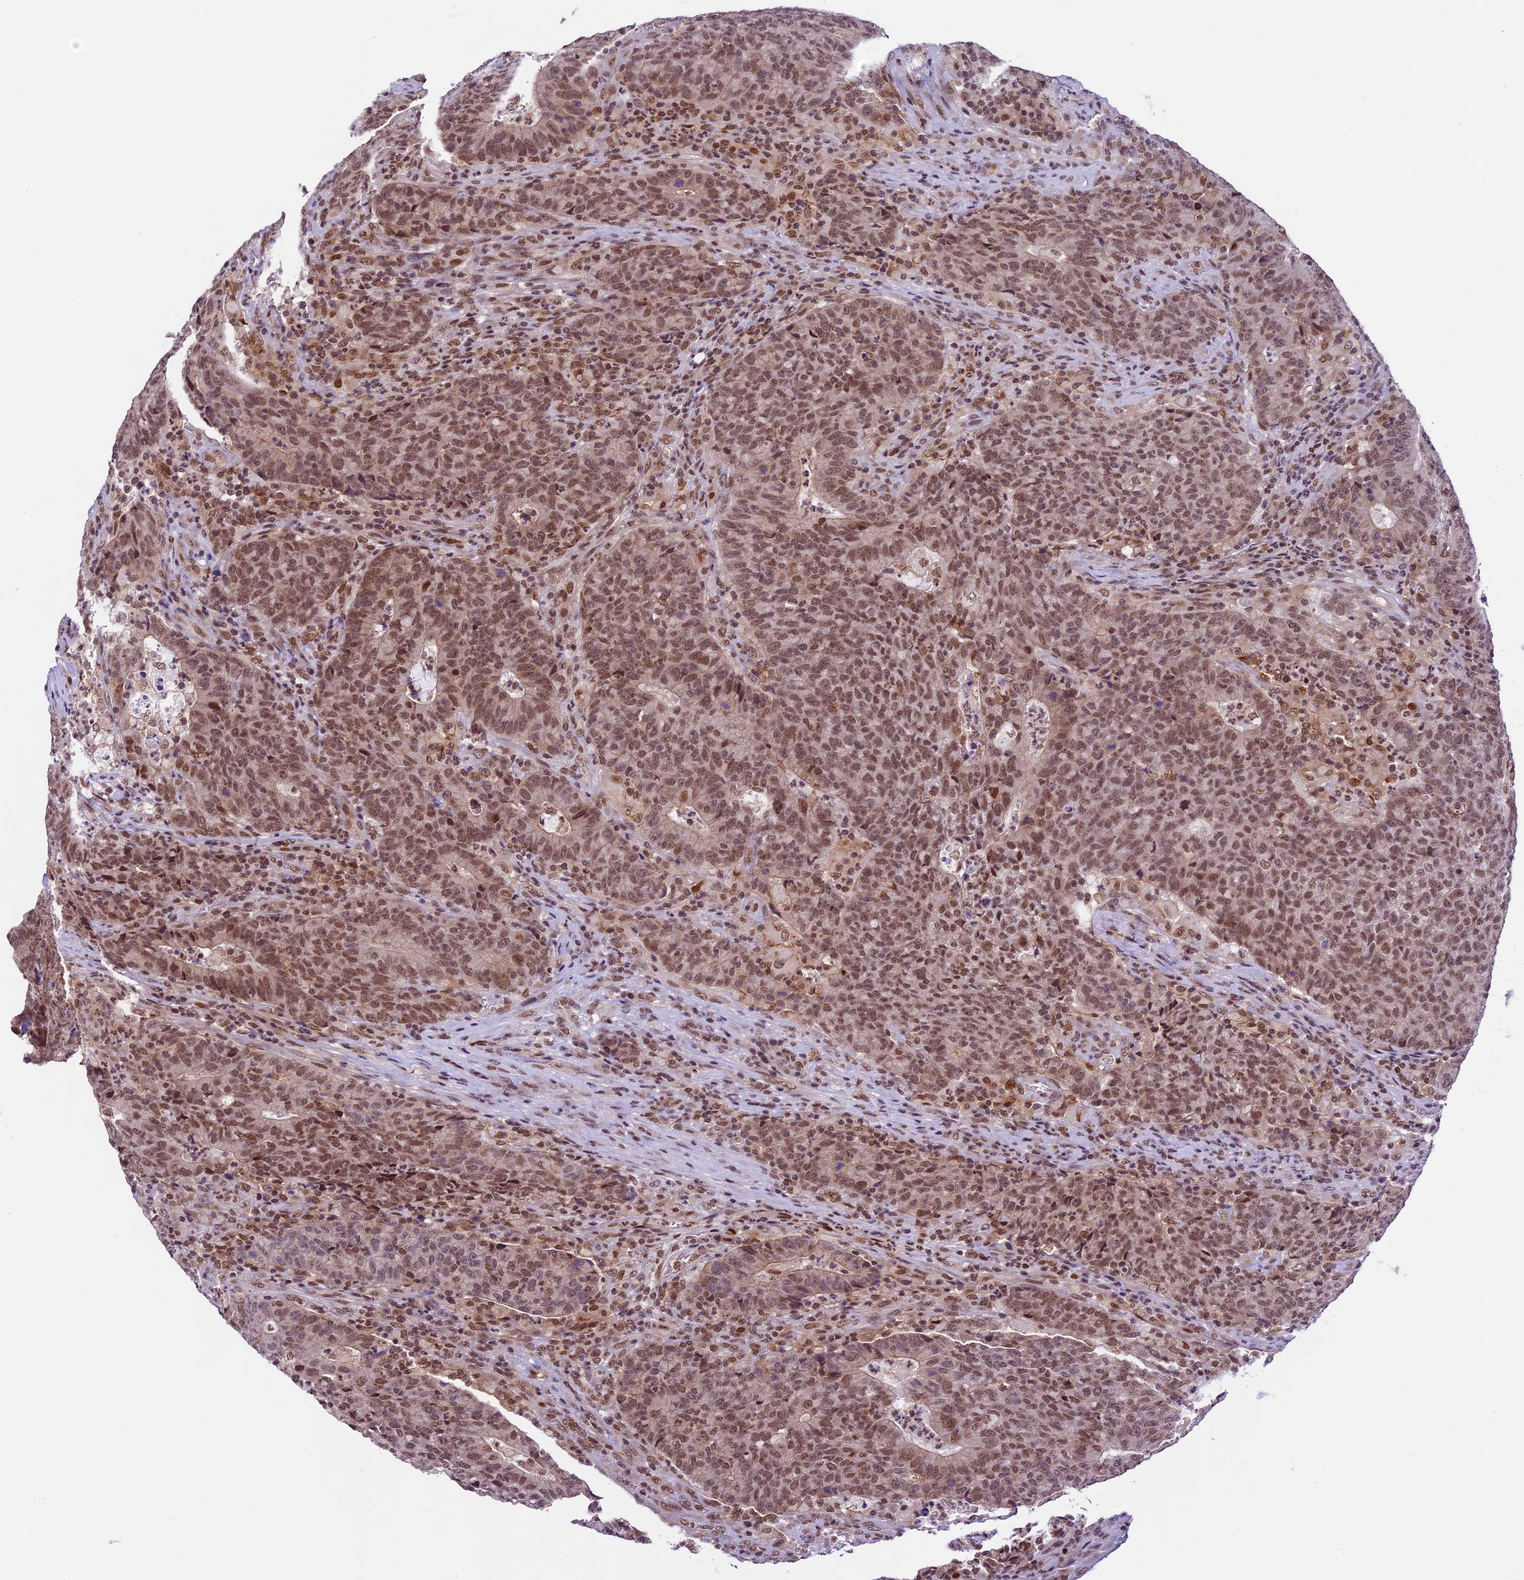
{"staining": {"intensity": "moderate", "quantity": ">75%", "location": "nuclear"}, "tissue": "colorectal cancer", "cell_type": "Tumor cells", "image_type": "cancer", "snomed": [{"axis": "morphology", "description": "Adenocarcinoma, NOS"}, {"axis": "topography", "description": "Colon"}], "caption": "Immunohistochemistry (IHC) of colorectal adenocarcinoma displays medium levels of moderate nuclear positivity in about >75% of tumor cells.", "gene": "SHKBP1", "patient": {"sex": "female", "age": 75}}